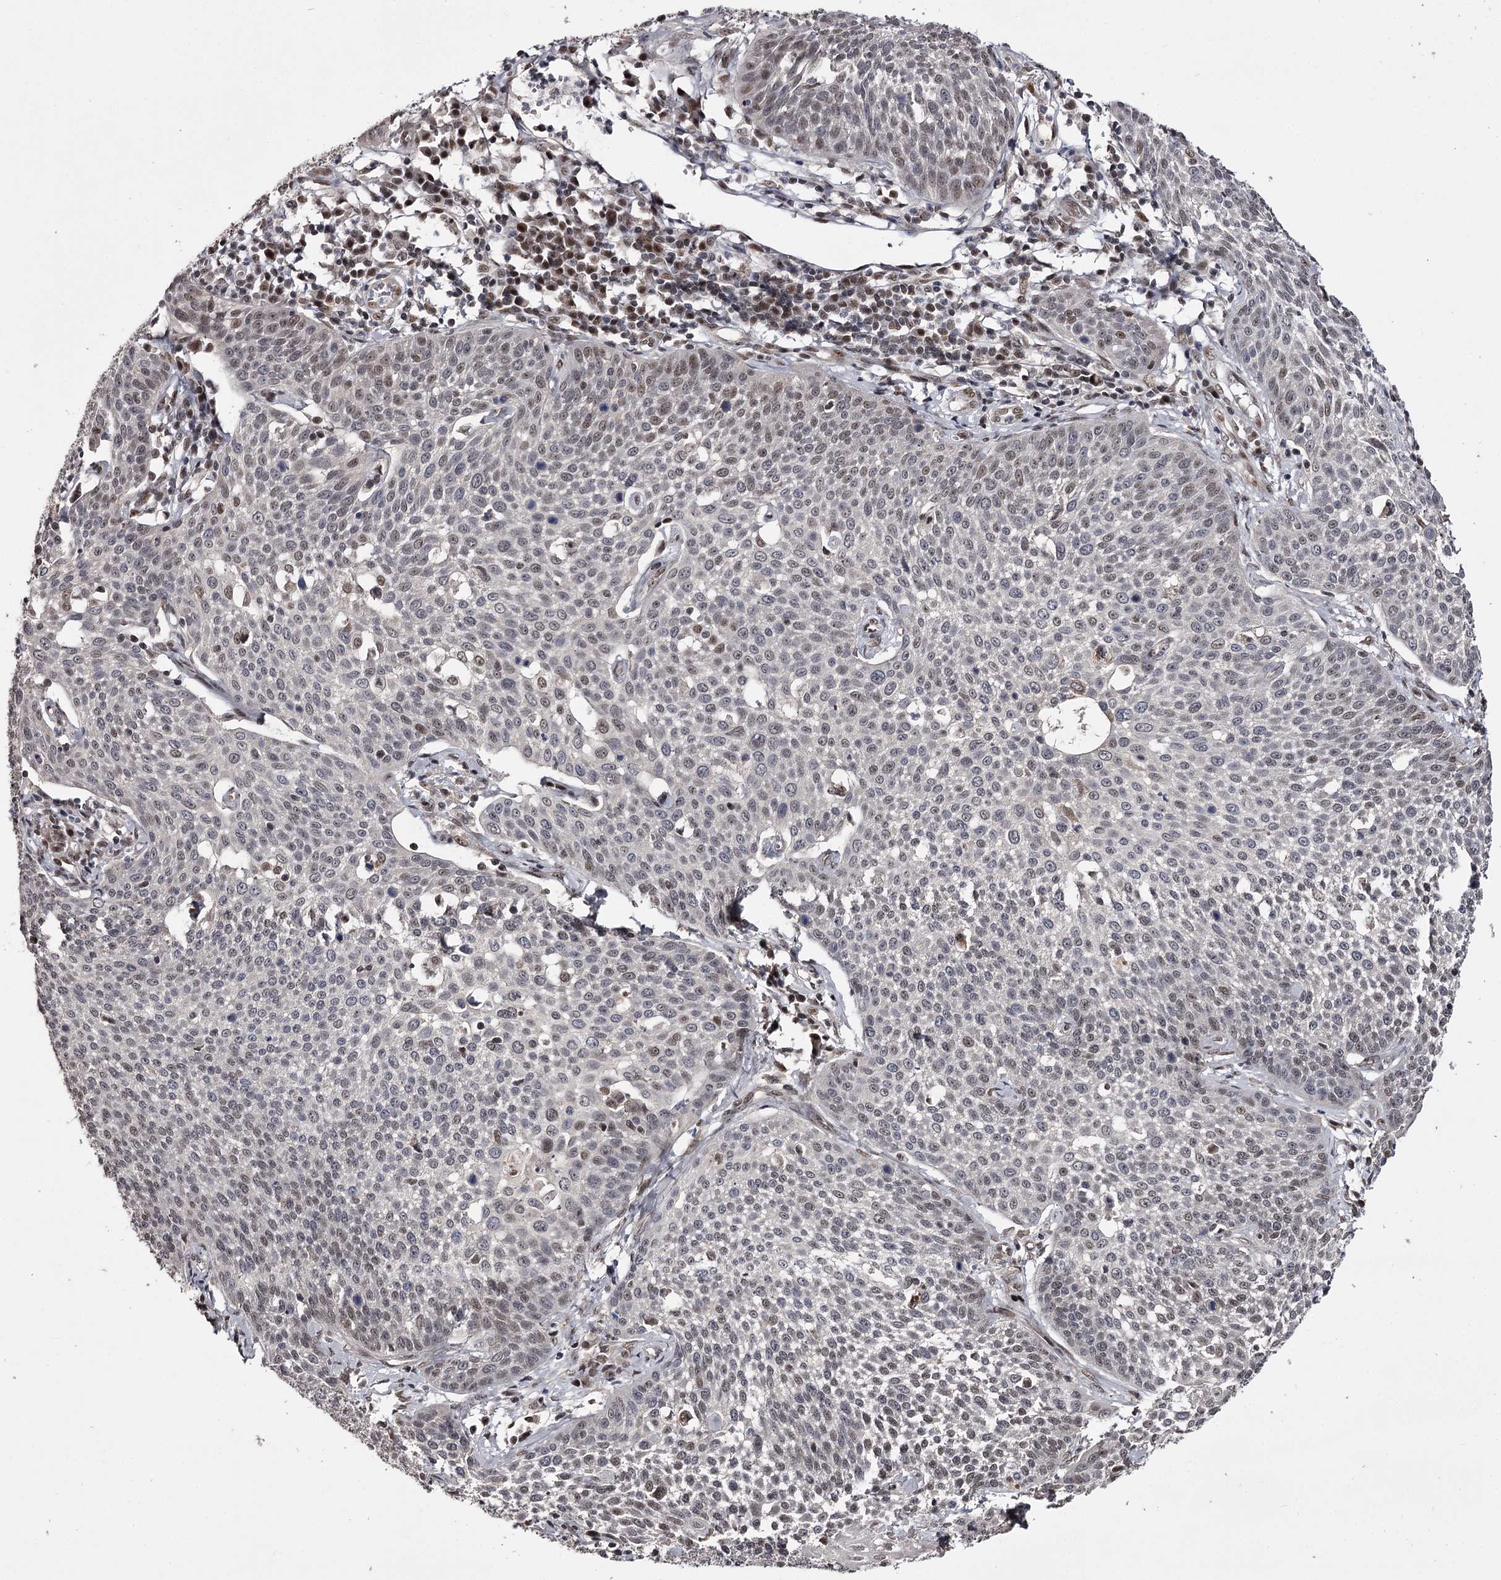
{"staining": {"intensity": "weak", "quantity": "25%-75%", "location": "nuclear"}, "tissue": "cervical cancer", "cell_type": "Tumor cells", "image_type": "cancer", "snomed": [{"axis": "morphology", "description": "Squamous cell carcinoma, NOS"}, {"axis": "topography", "description": "Cervix"}], "caption": "The immunohistochemical stain labels weak nuclear staining in tumor cells of squamous cell carcinoma (cervical) tissue.", "gene": "TTC33", "patient": {"sex": "female", "age": 34}}